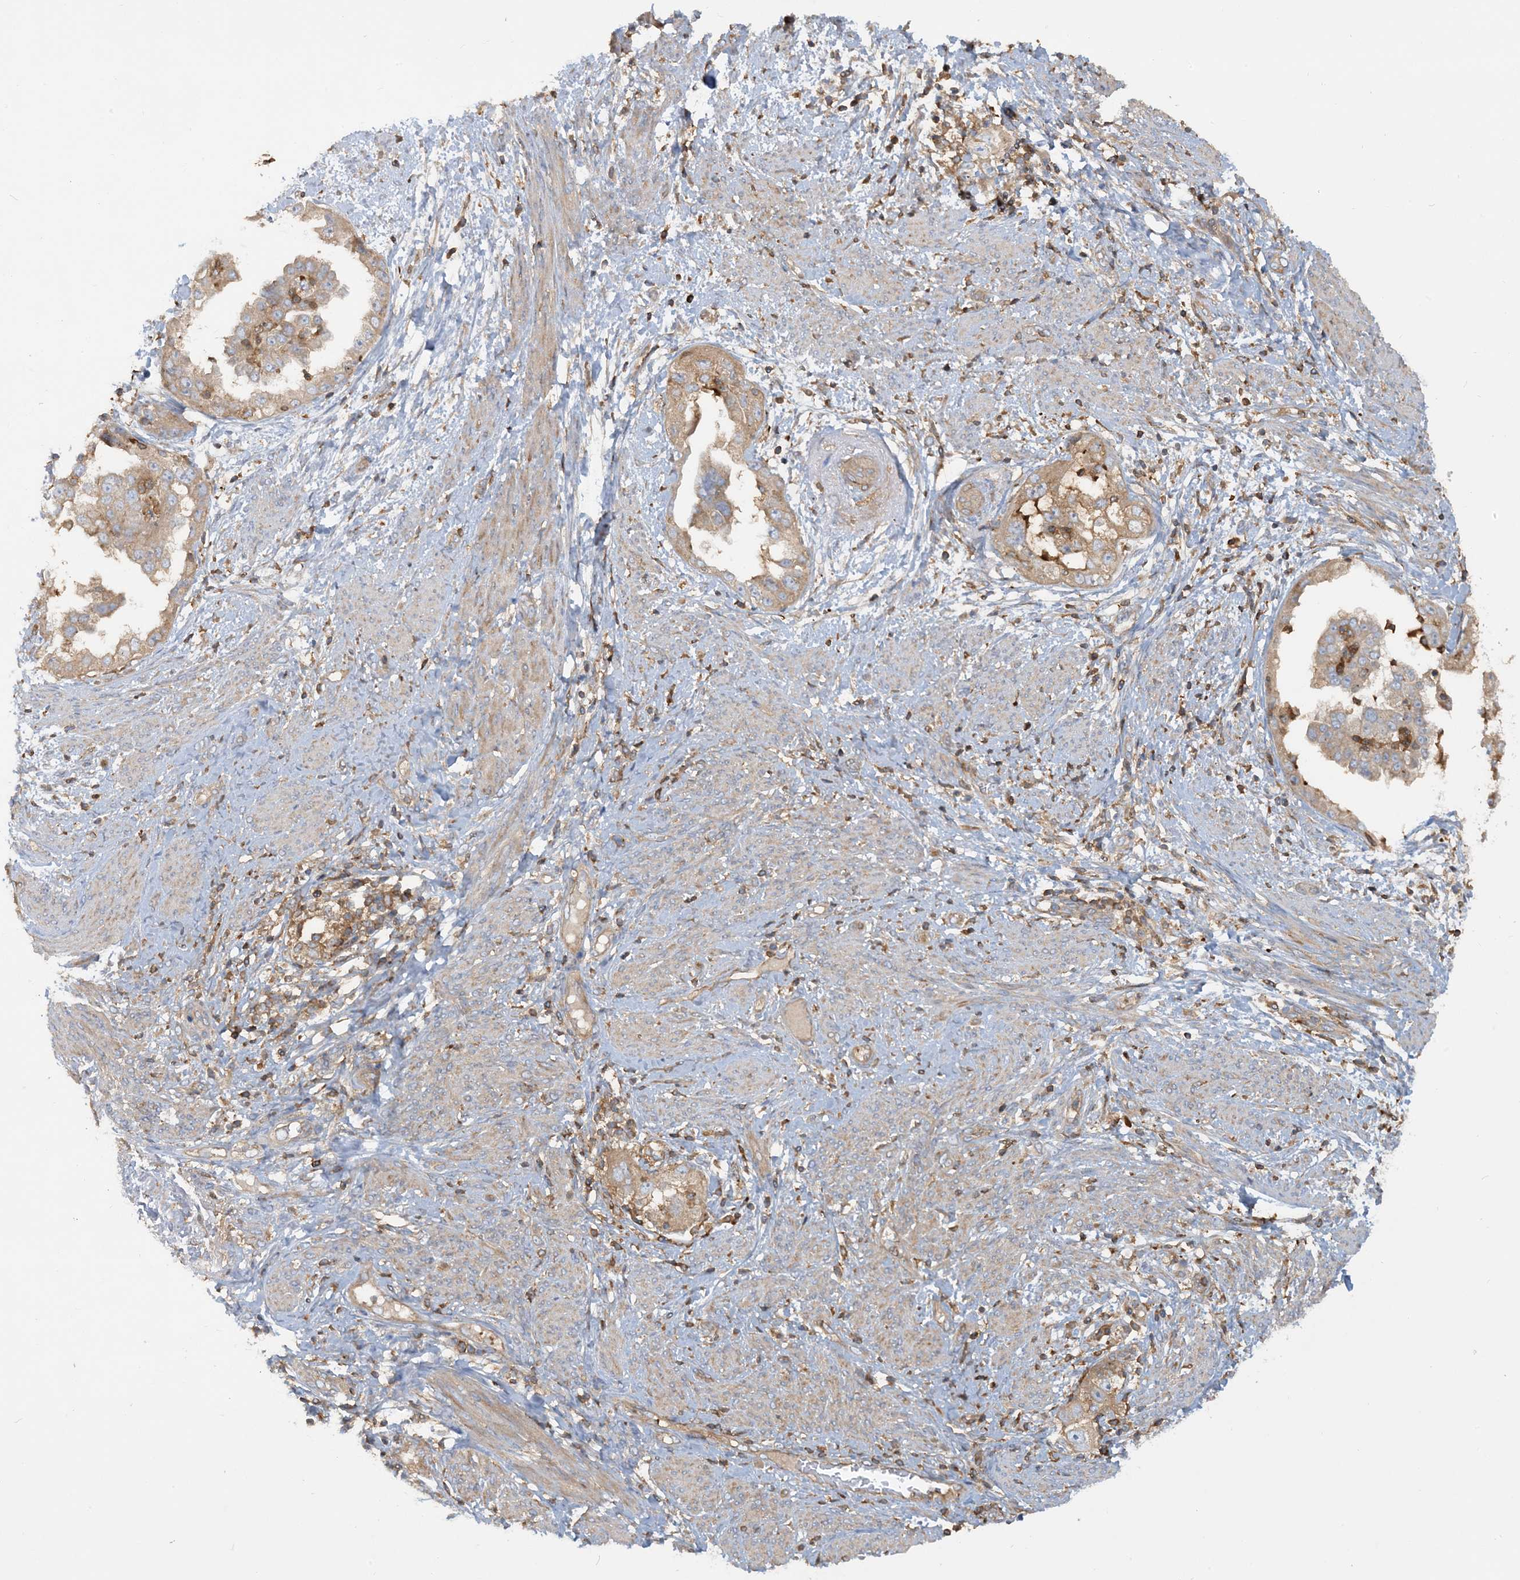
{"staining": {"intensity": "moderate", "quantity": ">75%", "location": "cytoplasmic/membranous"}, "tissue": "endometrial cancer", "cell_type": "Tumor cells", "image_type": "cancer", "snomed": [{"axis": "morphology", "description": "Adenocarcinoma, NOS"}, {"axis": "topography", "description": "Endometrium"}], "caption": "Immunohistochemistry (IHC) photomicrograph of human endometrial adenocarcinoma stained for a protein (brown), which displays medium levels of moderate cytoplasmic/membranous staining in approximately >75% of tumor cells.", "gene": "SFMBT2", "patient": {"sex": "female", "age": 85}}